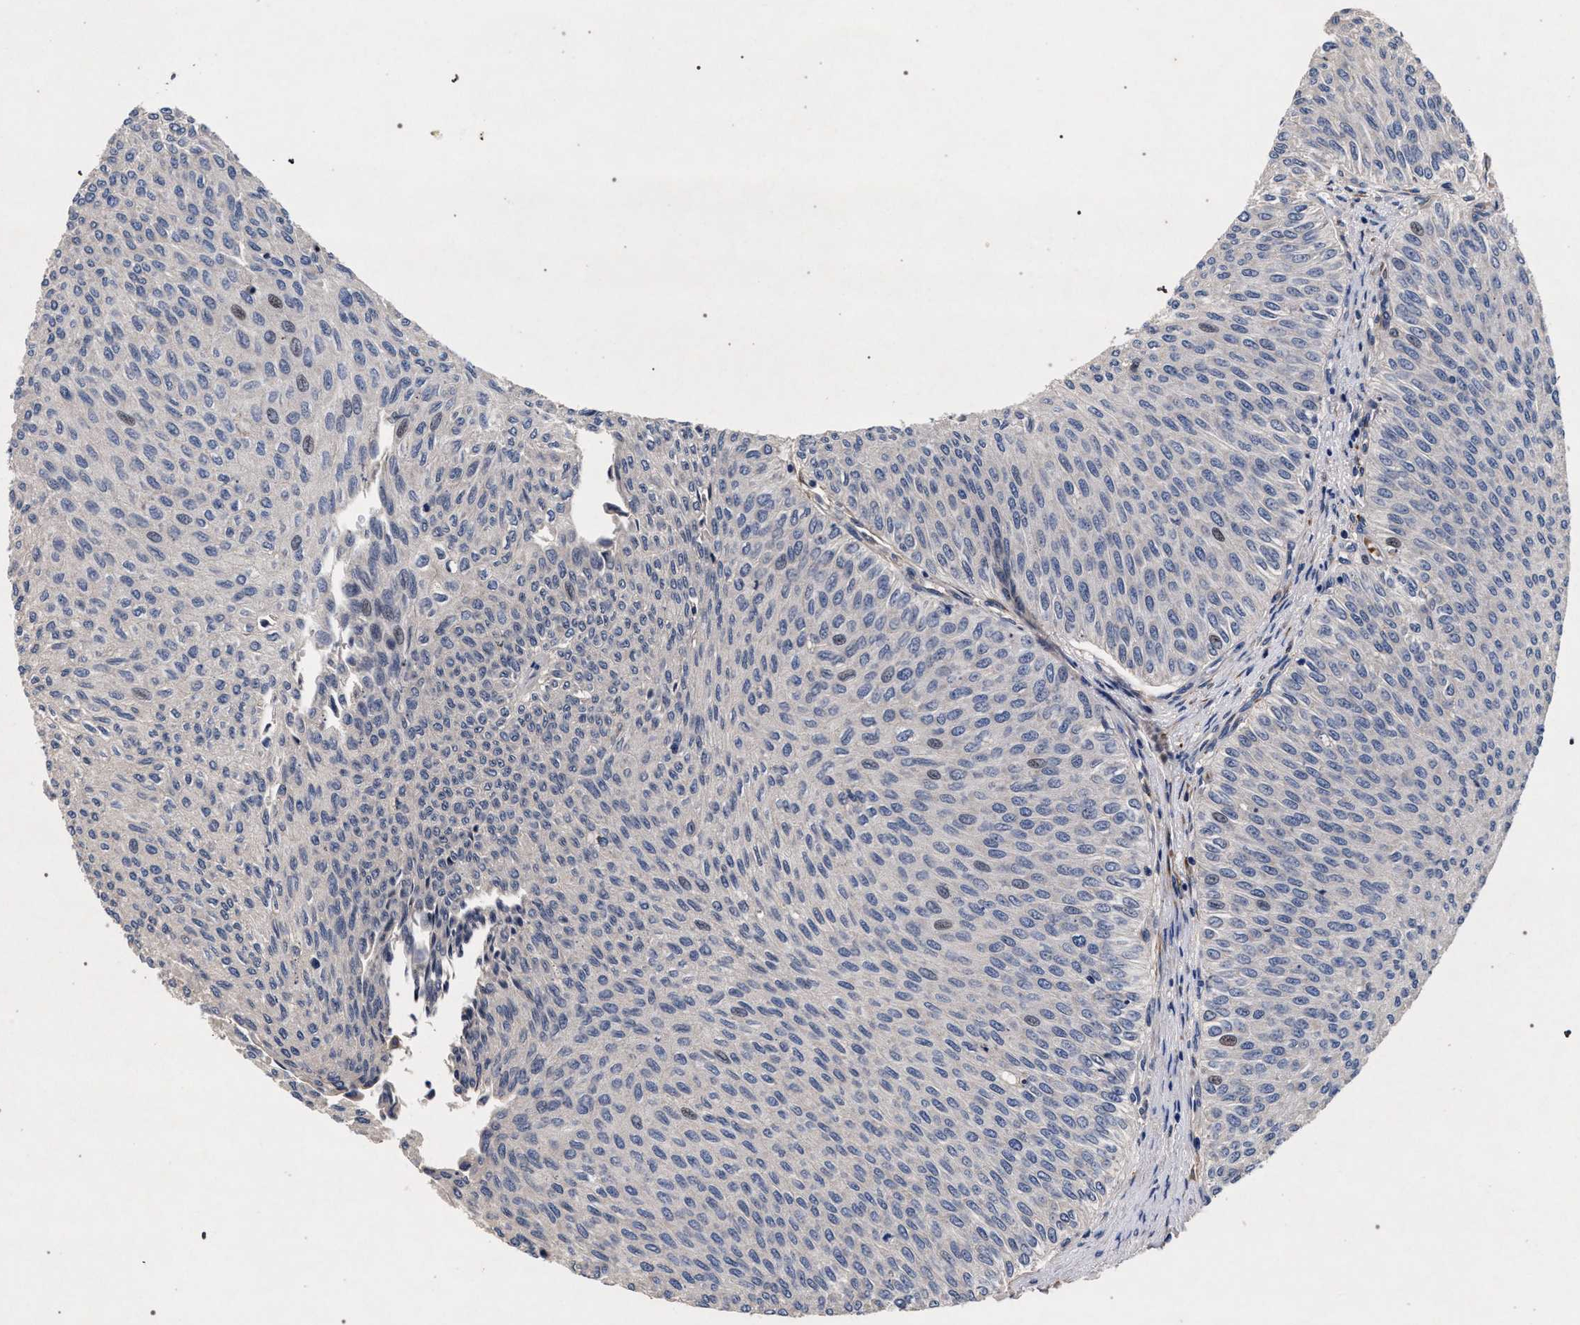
{"staining": {"intensity": "negative", "quantity": "none", "location": "none"}, "tissue": "urothelial cancer", "cell_type": "Tumor cells", "image_type": "cancer", "snomed": [{"axis": "morphology", "description": "Urothelial carcinoma, Low grade"}, {"axis": "topography", "description": "Urinary bladder"}], "caption": "Tumor cells show no significant protein expression in urothelial carcinoma (low-grade).", "gene": "NEK7", "patient": {"sex": "male", "age": 78}}